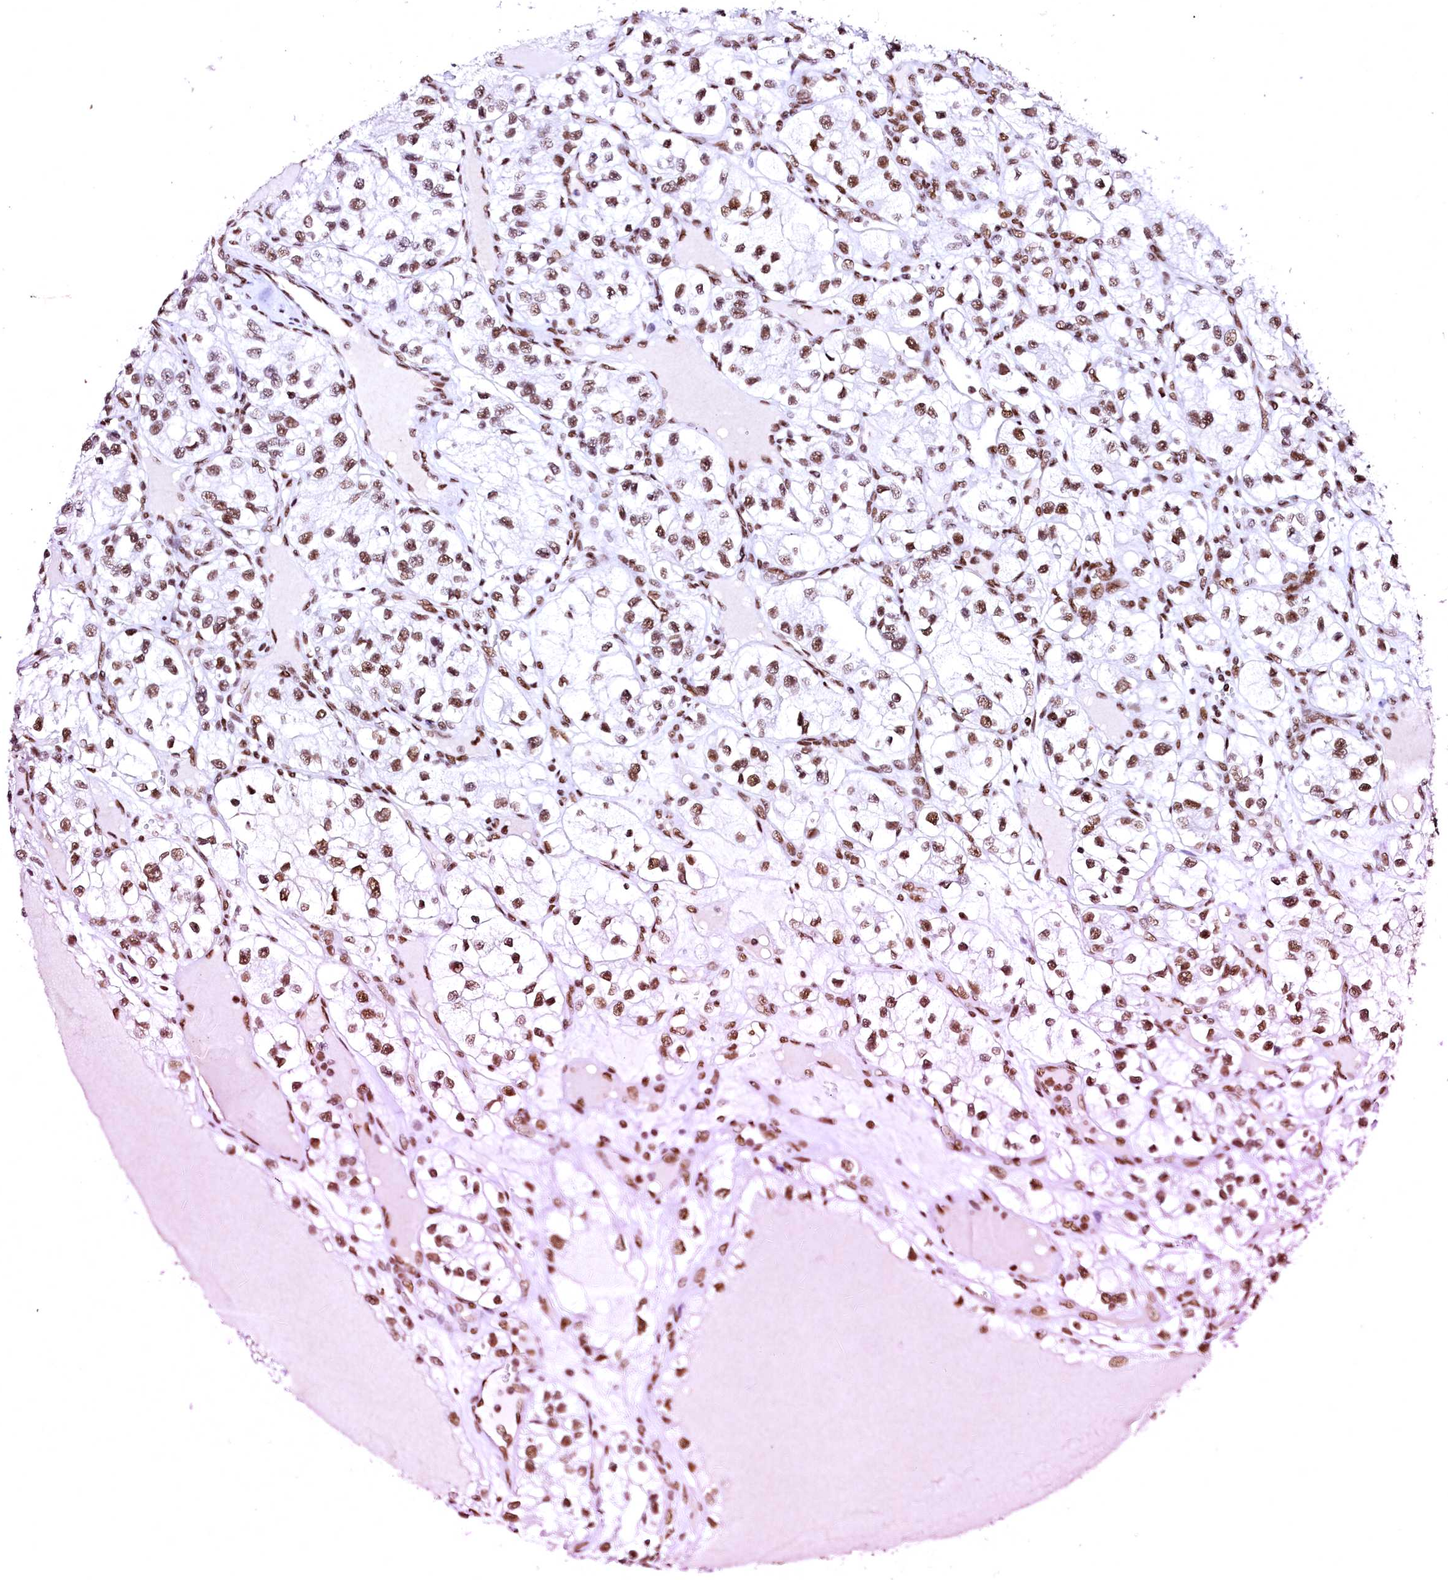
{"staining": {"intensity": "strong", "quantity": ">75%", "location": "nuclear"}, "tissue": "renal cancer", "cell_type": "Tumor cells", "image_type": "cancer", "snomed": [{"axis": "morphology", "description": "Adenocarcinoma, NOS"}, {"axis": "topography", "description": "Kidney"}], "caption": "Approximately >75% of tumor cells in adenocarcinoma (renal) display strong nuclear protein expression as visualized by brown immunohistochemical staining.", "gene": "CPSF6", "patient": {"sex": "female", "age": 57}}